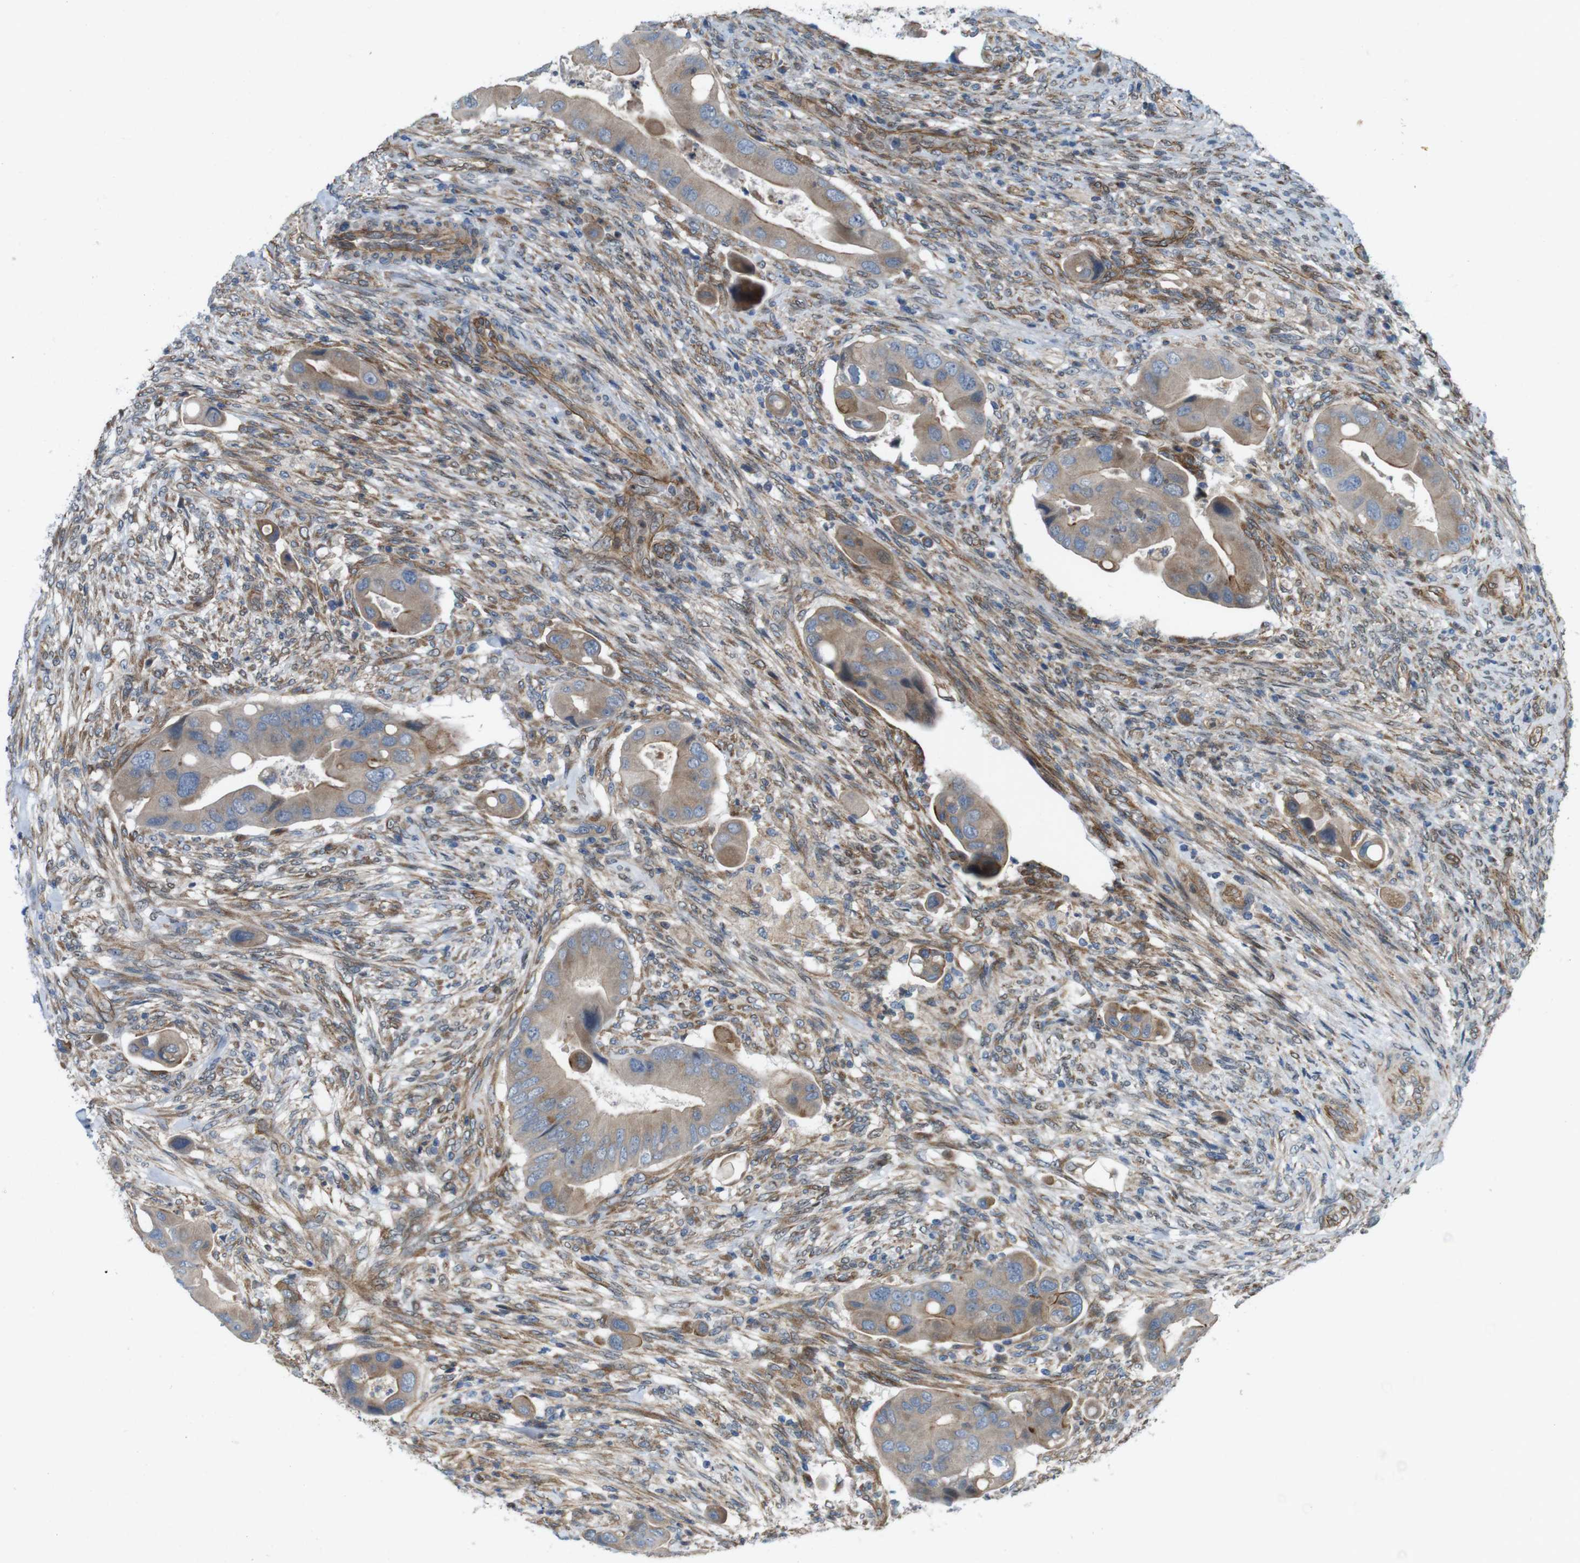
{"staining": {"intensity": "moderate", "quantity": ">75%", "location": "cytoplasmic/membranous"}, "tissue": "colorectal cancer", "cell_type": "Tumor cells", "image_type": "cancer", "snomed": [{"axis": "morphology", "description": "Adenocarcinoma, NOS"}, {"axis": "topography", "description": "Rectum"}], "caption": "Colorectal adenocarcinoma stained with a protein marker demonstrates moderate staining in tumor cells.", "gene": "SKI", "patient": {"sex": "female", "age": 57}}